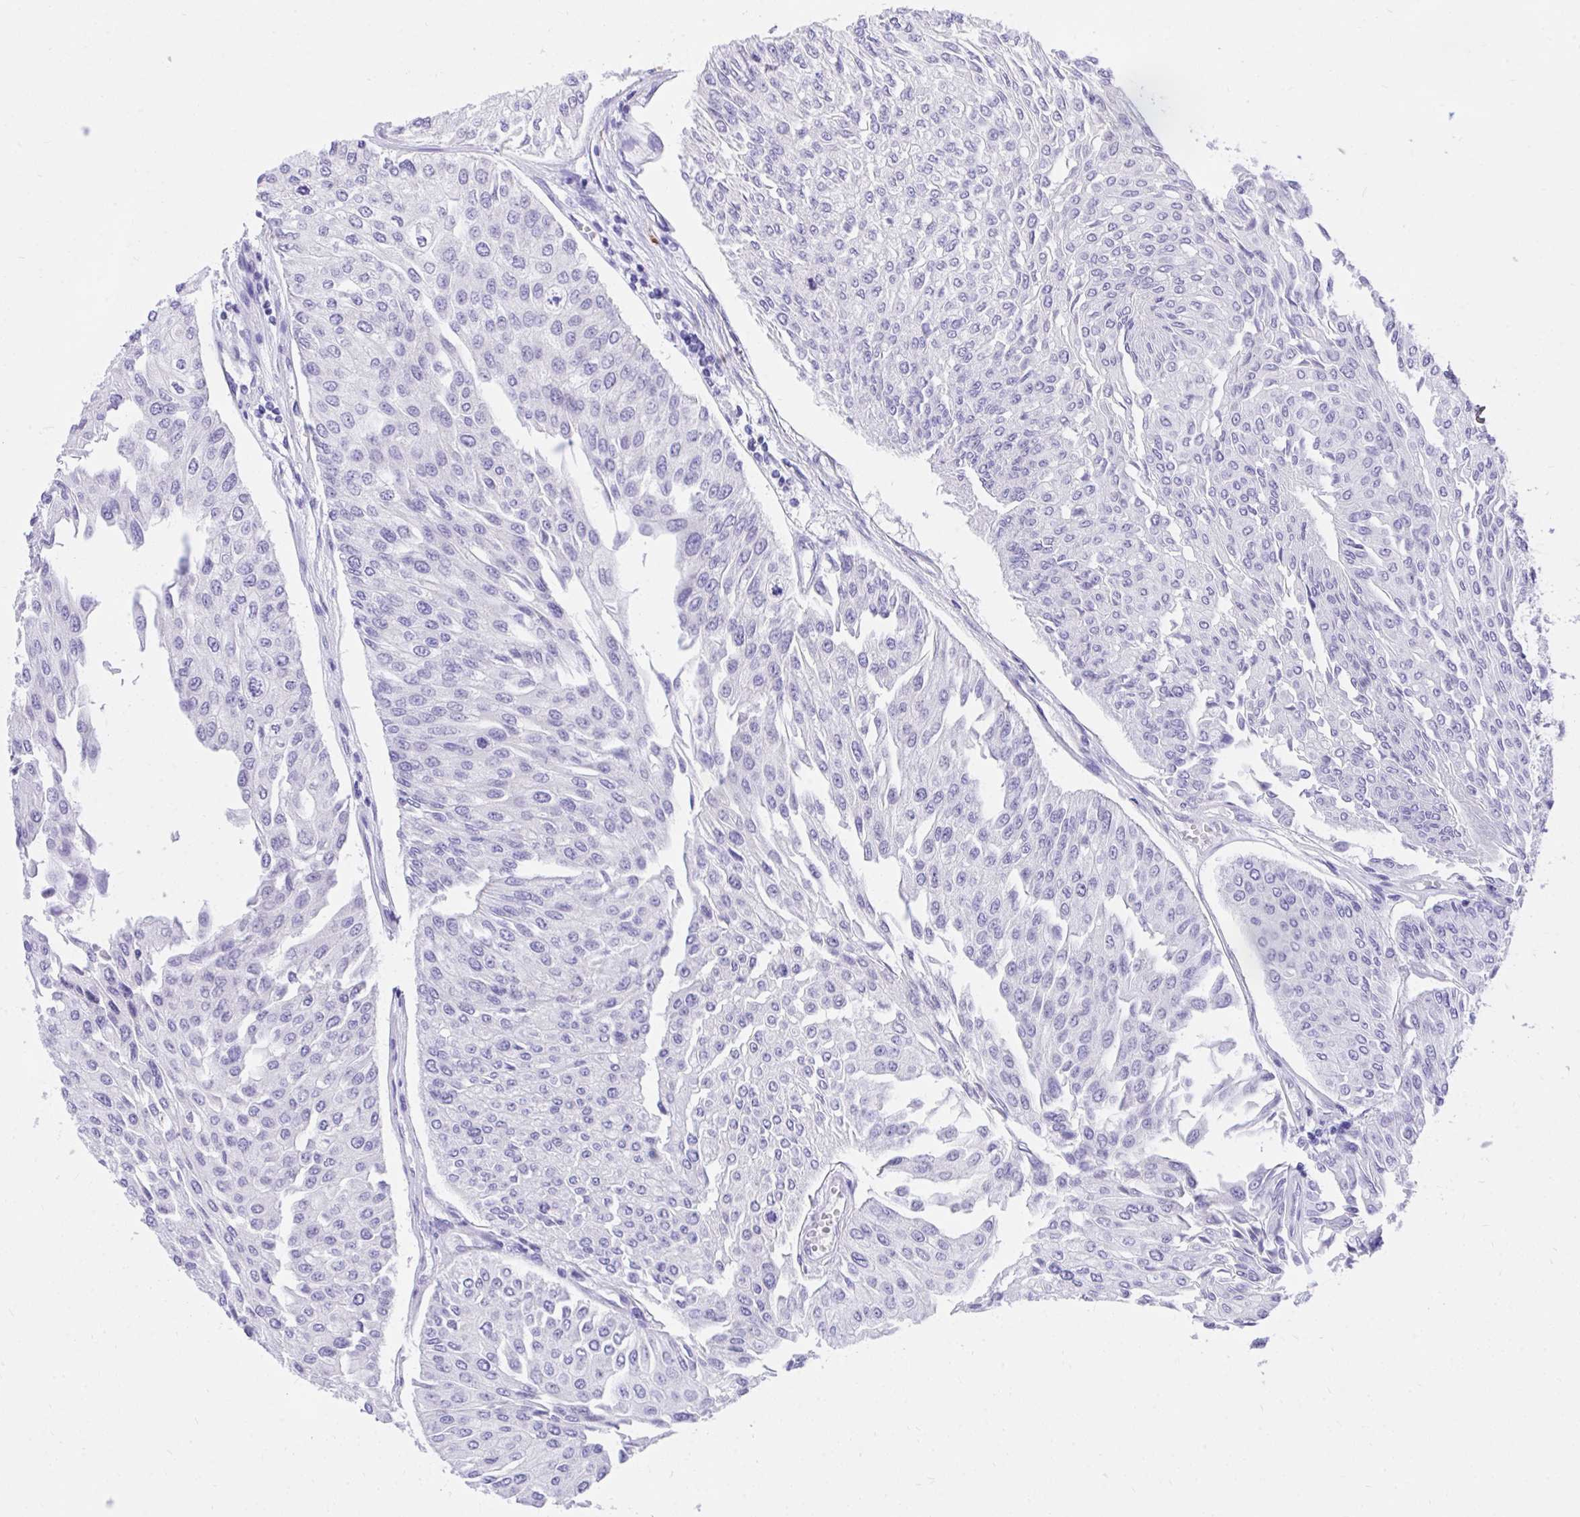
{"staining": {"intensity": "negative", "quantity": "none", "location": "none"}, "tissue": "urothelial cancer", "cell_type": "Tumor cells", "image_type": "cancer", "snomed": [{"axis": "morphology", "description": "Urothelial carcinoma, Low grade"}, {"axis": "topography", "description": "Urinary bladder"}], "caption": "This histopathology image is of urothelial carcinoma (low-grade) stained with immunohistochemistry to label a protein in brown with the nuclei are counter-stained blue. There is no expression in tumor cells. The staining is performed using DAB (3,3'-diaminobenzidine) brown chromogen with nuclei counter-stained in using hematoxylin.", "gene": "KCNN4", "patient": {"sex": "male", "age": 67}}